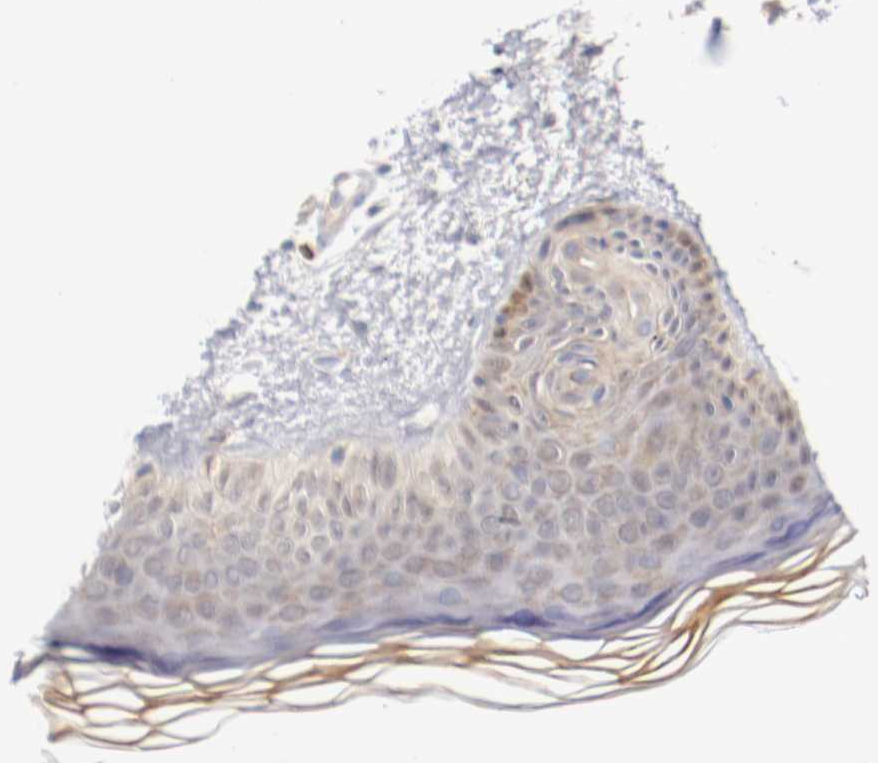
{"staining": {"intensity": "weak", "quantity": ">75%", "location": "cytoplasmic/membranous"}, "tissue": "skin", "cell_type": "Fibroblasts", "image_type": "normal", "snomed": [{"axis": "morphology", "description": "Normal tissue, NOS"}, {"axis": "topography", "description": "Skin"}], "caption": "This image exhibits immunohistochemistry staining of benign human skin, with low weak cytoplasmic/membranous staining in approximately >75% of fibroblasts.", "gene": "SEMA5A", "patient": {"sex": "female", "age": 19}}